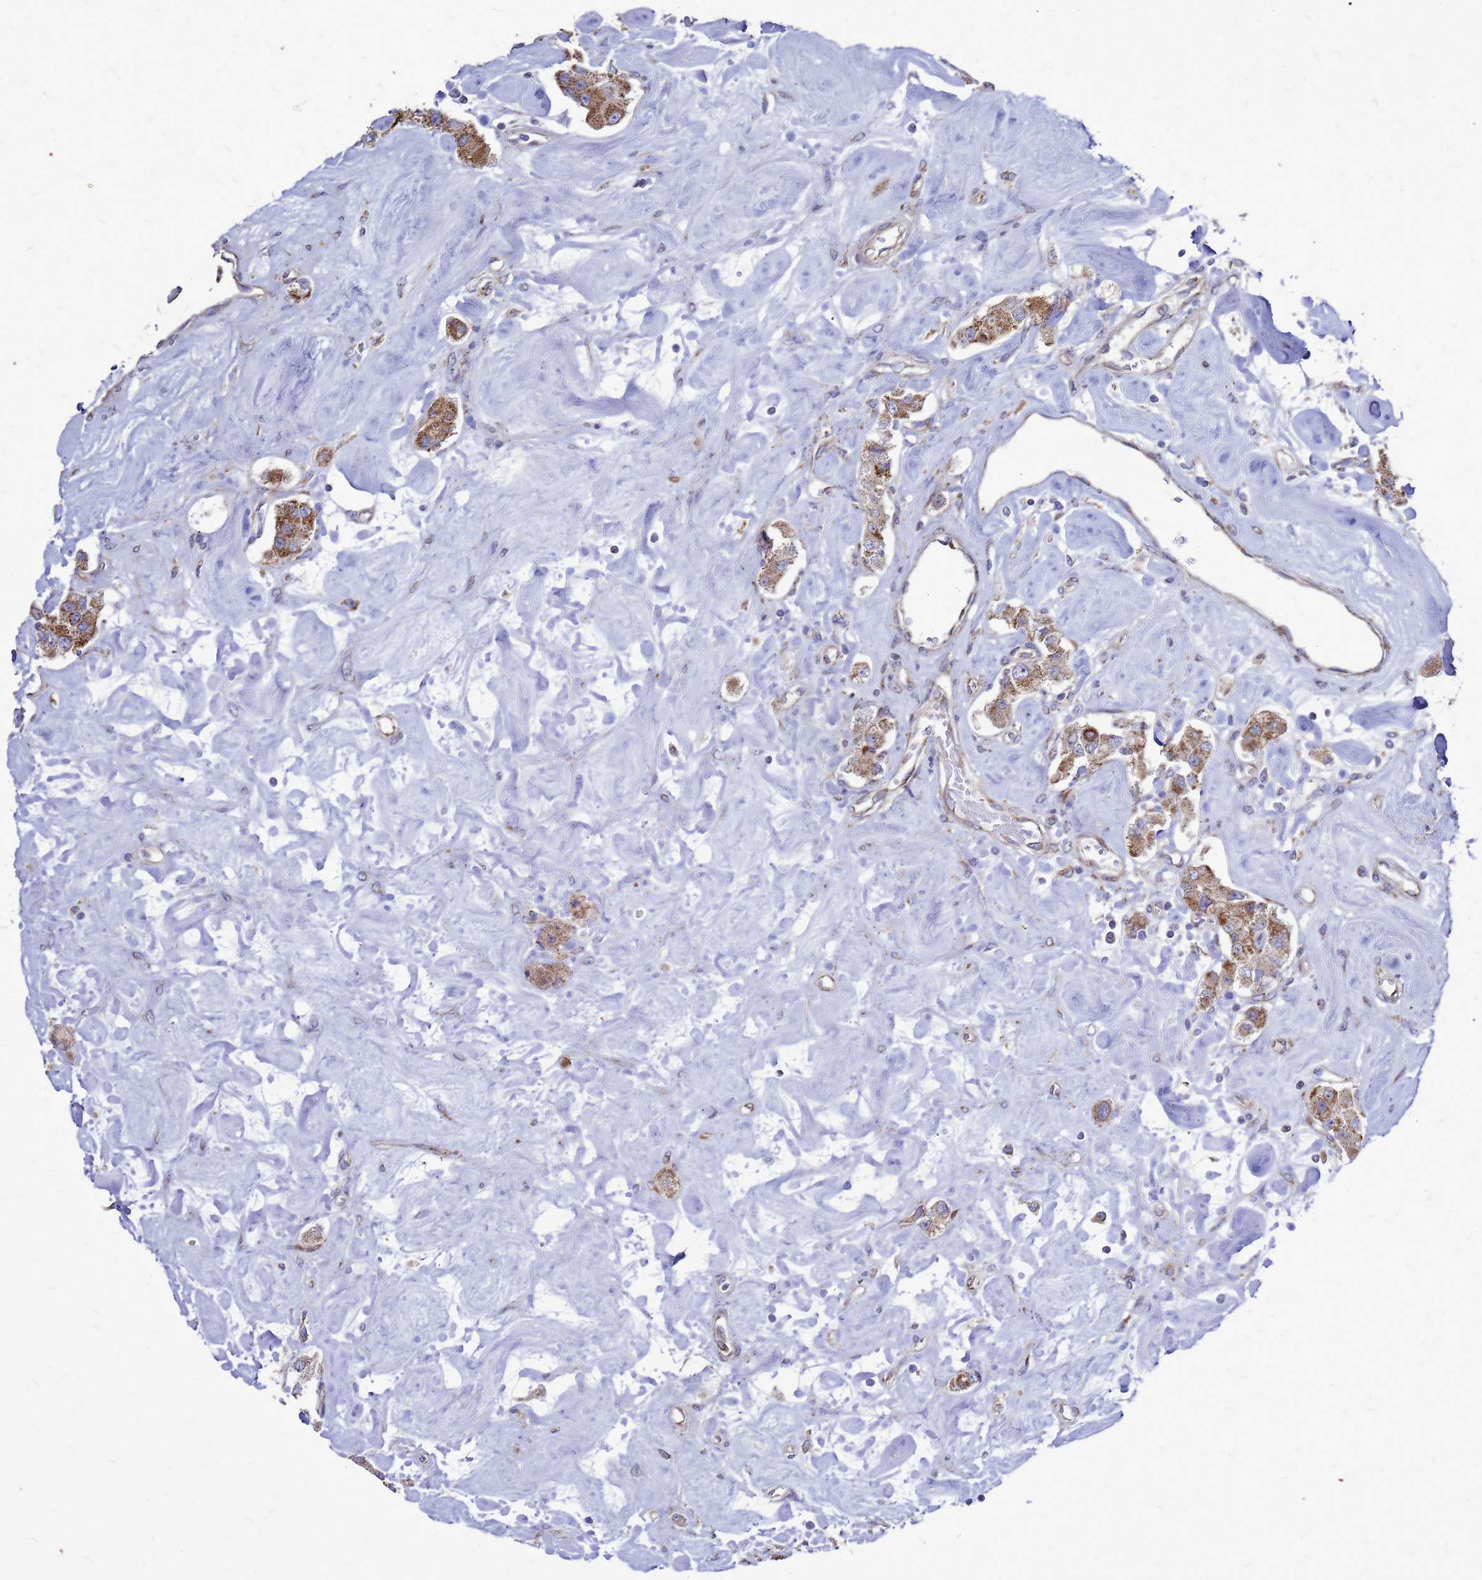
{"staining": {"intensity": "moderate", "quantity": ">75%", "location": "cytoplasmic/membranous"}, "tissue": "carcinoid", "cell_type": "Tumor cells", "image_type": "cancer", "snomed": [{"axis": "morphology", "description": "Carcinoid, malignant, NOS"}, {"axis": "topography", "description": "Pancreas"}], "caption": "High-magnification brightfield microscopy of malignant carcinoid stained with DAB (3,3'-diaminobenzidine) (brown) and counterstained with hematoxylin (blue). tumor cells exhibit moderate cytoplasmic/membranous staining is identified in about>75% of cells. Immunohistochemistry (ihc) stains the protein of interest in brown and the nuclei are stained blue.", "gene": "FSTL4", "patient": {"sex": "male", "age": 41}}